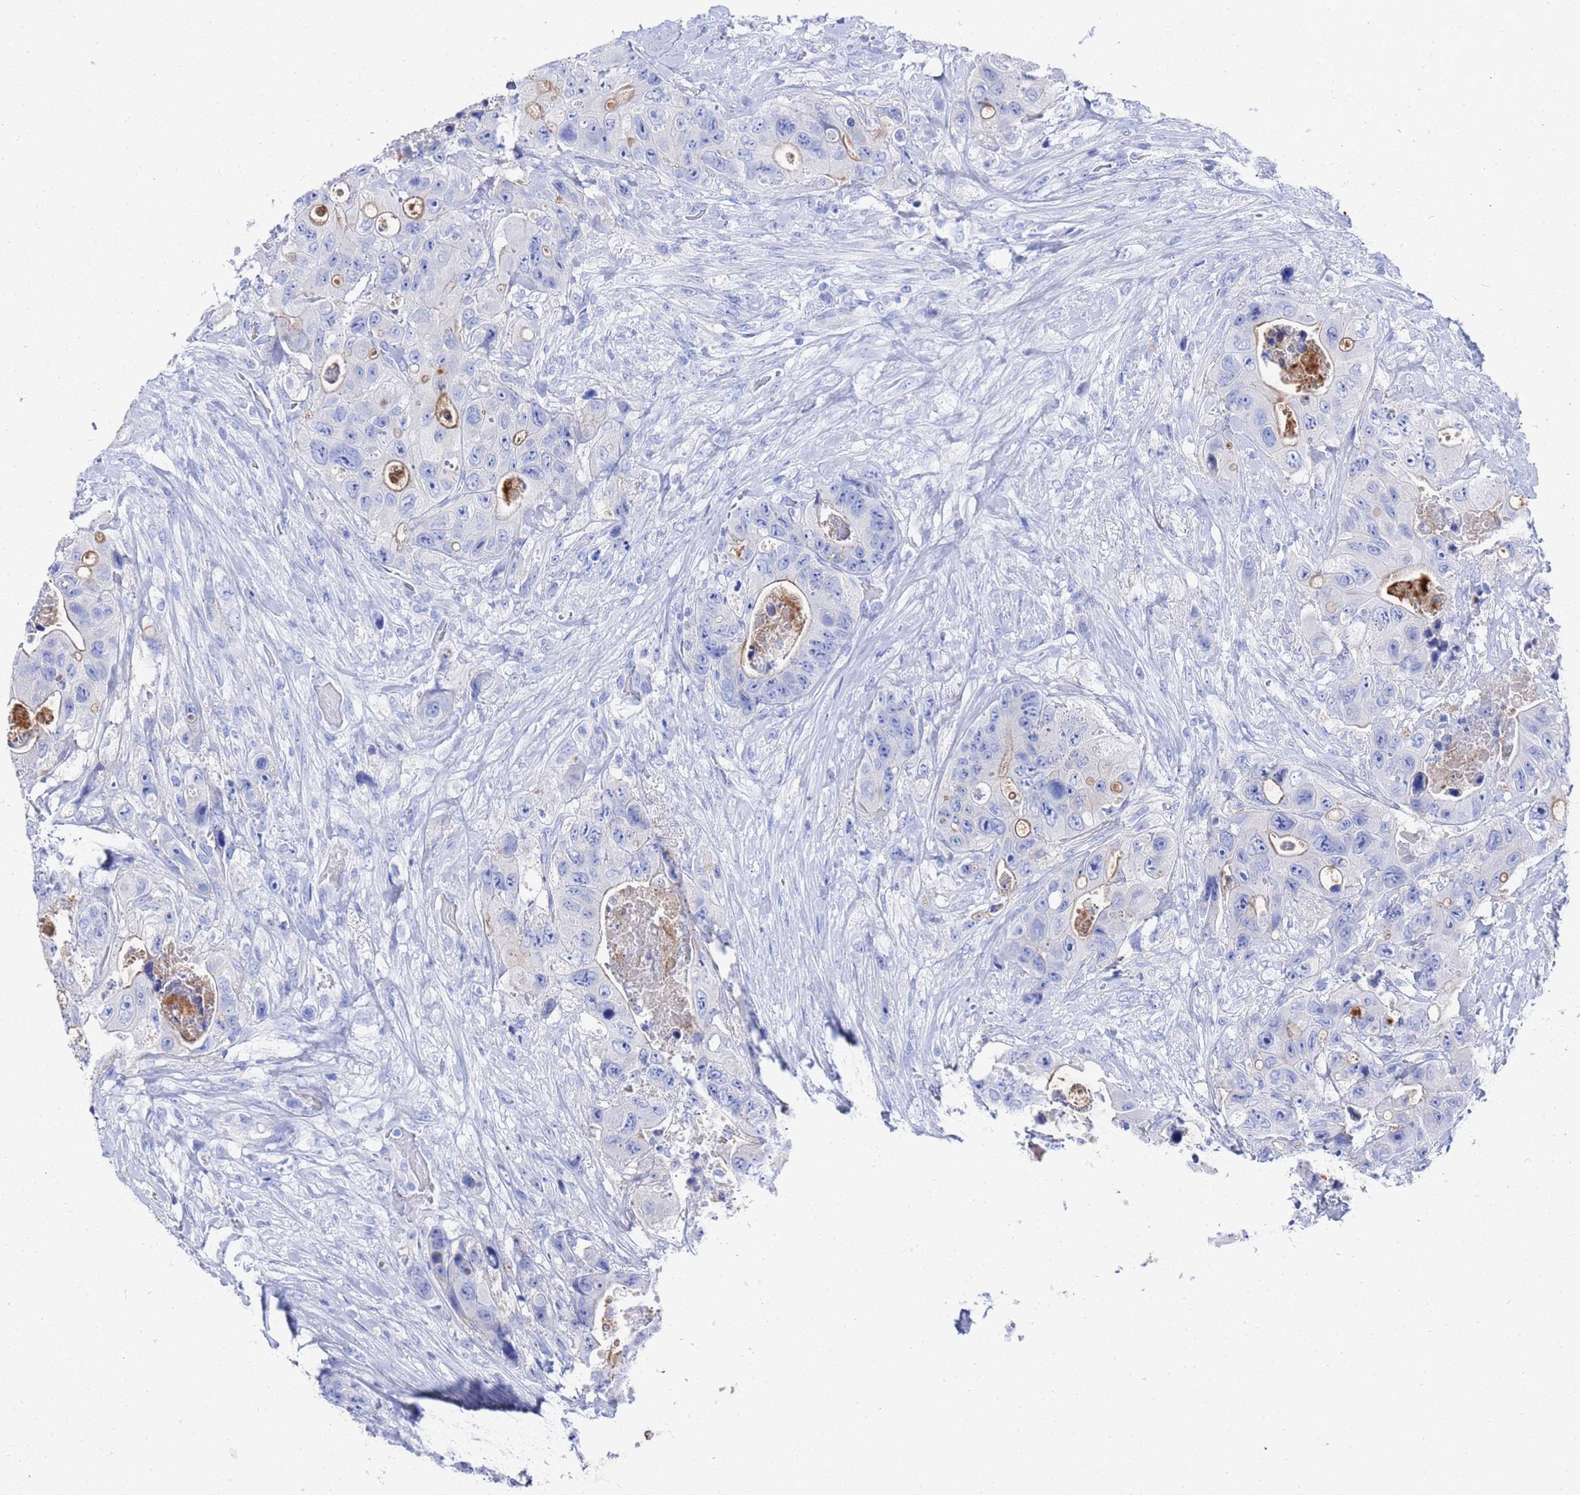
{"staining": {"intensity": "weak", "quantity": "<25%", "location": "cytoplasmic/membranous"}, "tissue": "colorectal cancer", "cell_type": "Tumor cells", "image_type": "cancer", "snomed": [{"axis": "morphology", "description": "Adenocarcinoma, NOS"}, {"axis": "topography", "description": "Colon"}], "caption": "Immunohistochemistry histopathology image of neoplastic tissue: colorectal cancer (adenocarcinoma) stained with DAB (3,3'-diaminobenzidine) demonstrates no significant protein staining in tumor cells.", "gene": "GGT1", "patient": {"sex": "female", "age": 46}}